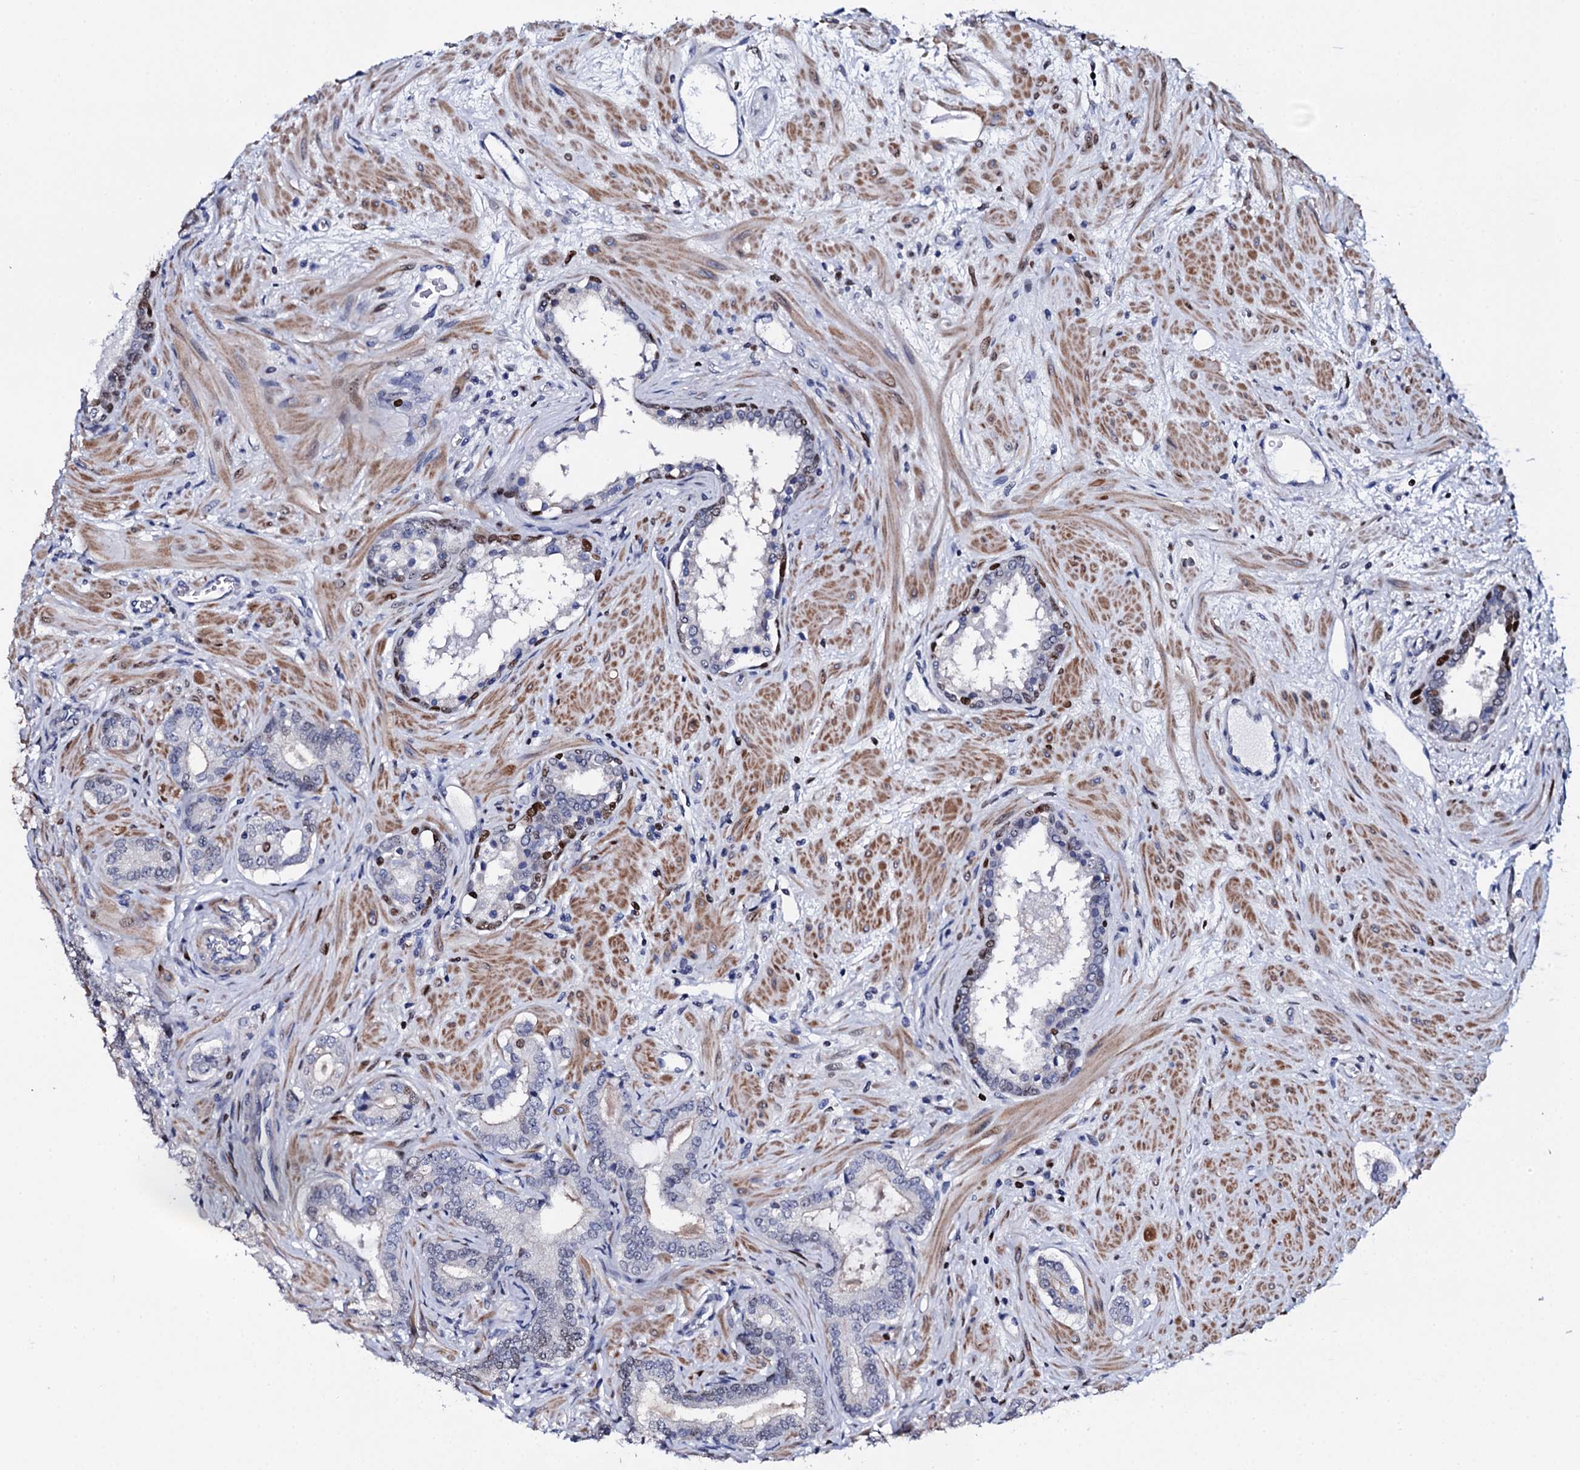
{"staining": {"intensity": "negative", "quantity": "none", "location": "none"}, "tissue": "prostate cancer", "cell_type": "Tumor cells", "image_type": "cancer", "snomed": [{"axis": "morphology", "description": "Adenocarcinoma, High grade"}, {"axis": "topography", "description": "Prostate"}], "caption": "A histopathology image of adenocarcinoma (high-grade) (prostate) stained for a protein shows no brown staining in tumor cells.", "gene": "NPM2", "patient": {"sex": "male", "age": 64}}